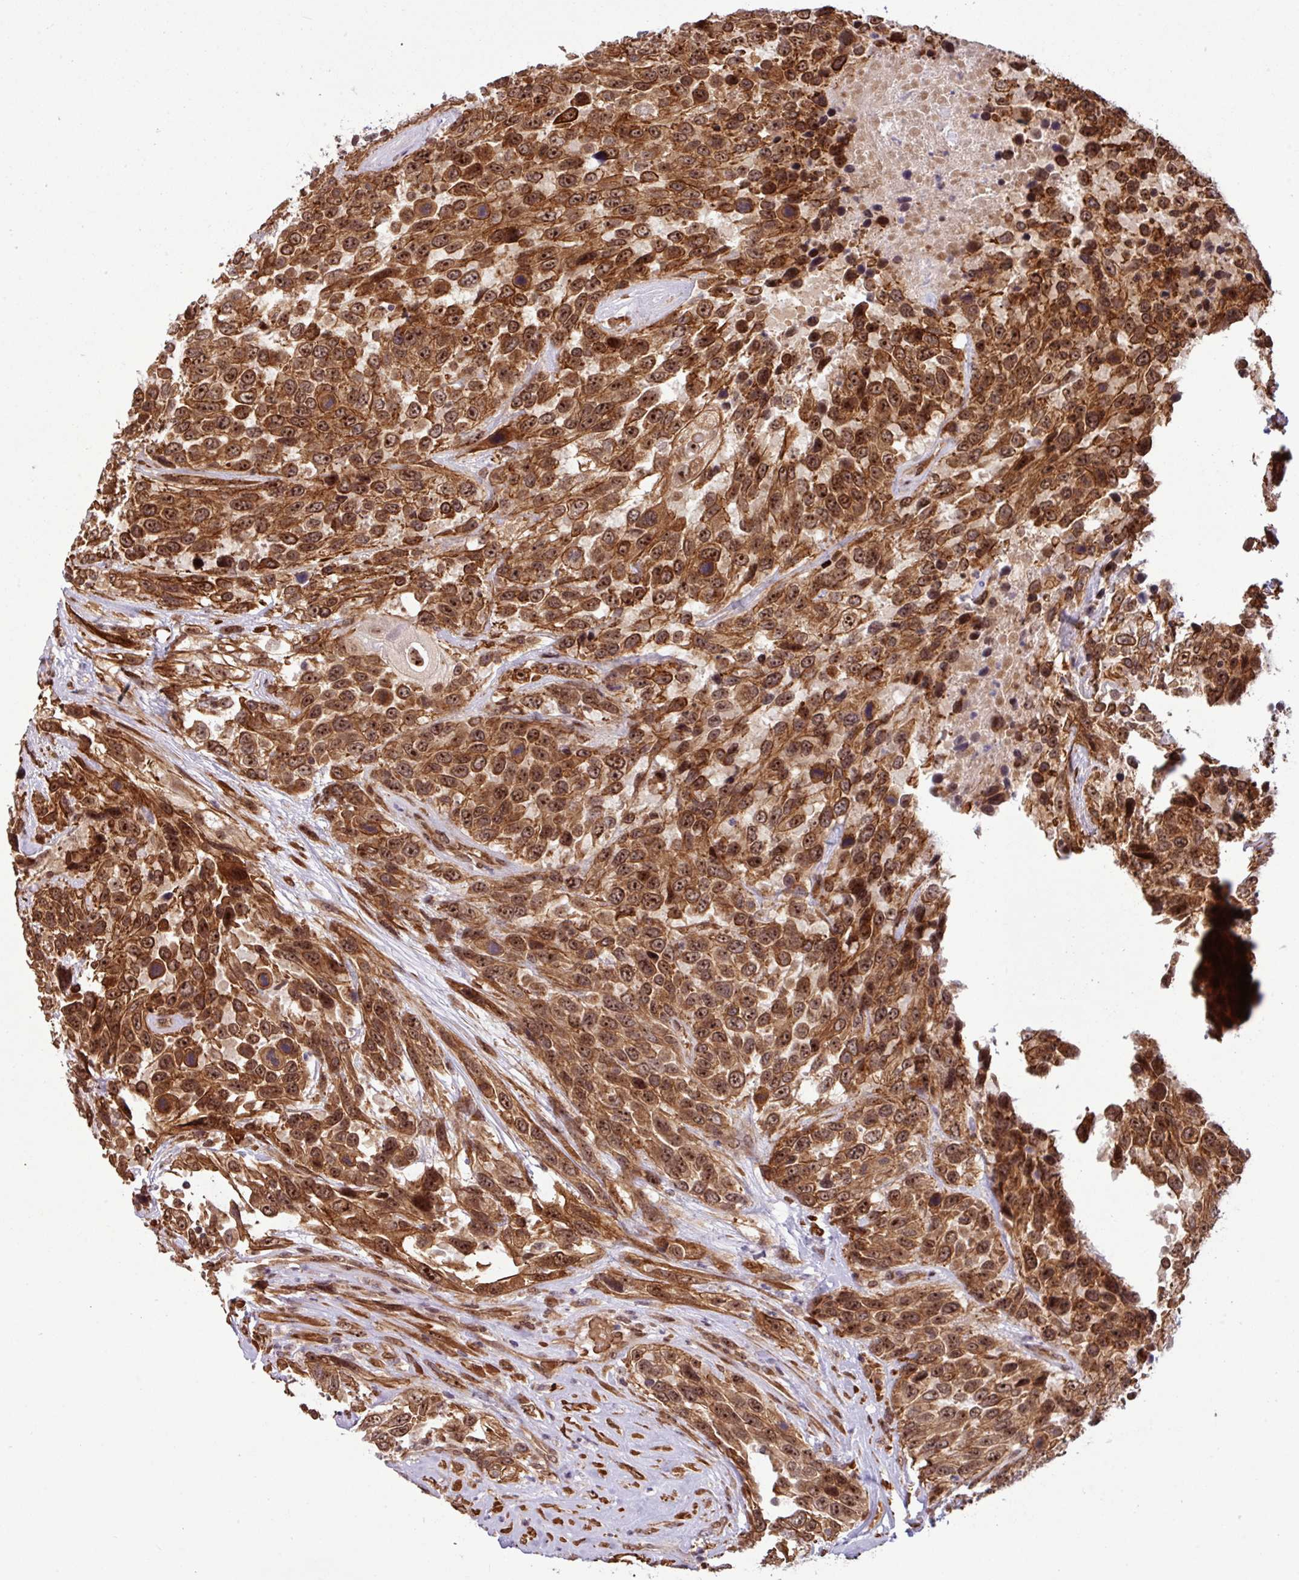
{"staining": {"intensity": "strong", "quantity": ">75%", "location": "cytoplasmic/membranous,nuclear"}, "tissue": "urothelial cancer", "cell_type": "Tumor cells", "image_type": "cancer", "snomed": [{"axis": "morphology", "description": "Urothelial carcinoma, High grade"}, {"axis": "topography", "description": "Urinary bladder"}], "caption": "Immunohistochemical staining of human urothelial cancer displays high levels of strong cytoplasmic/membranous and nuclear protein positivity in approximately >75% of tumor cells.", "gene": "C7orf50", "patient": {"sex": "female", "age": 70}}